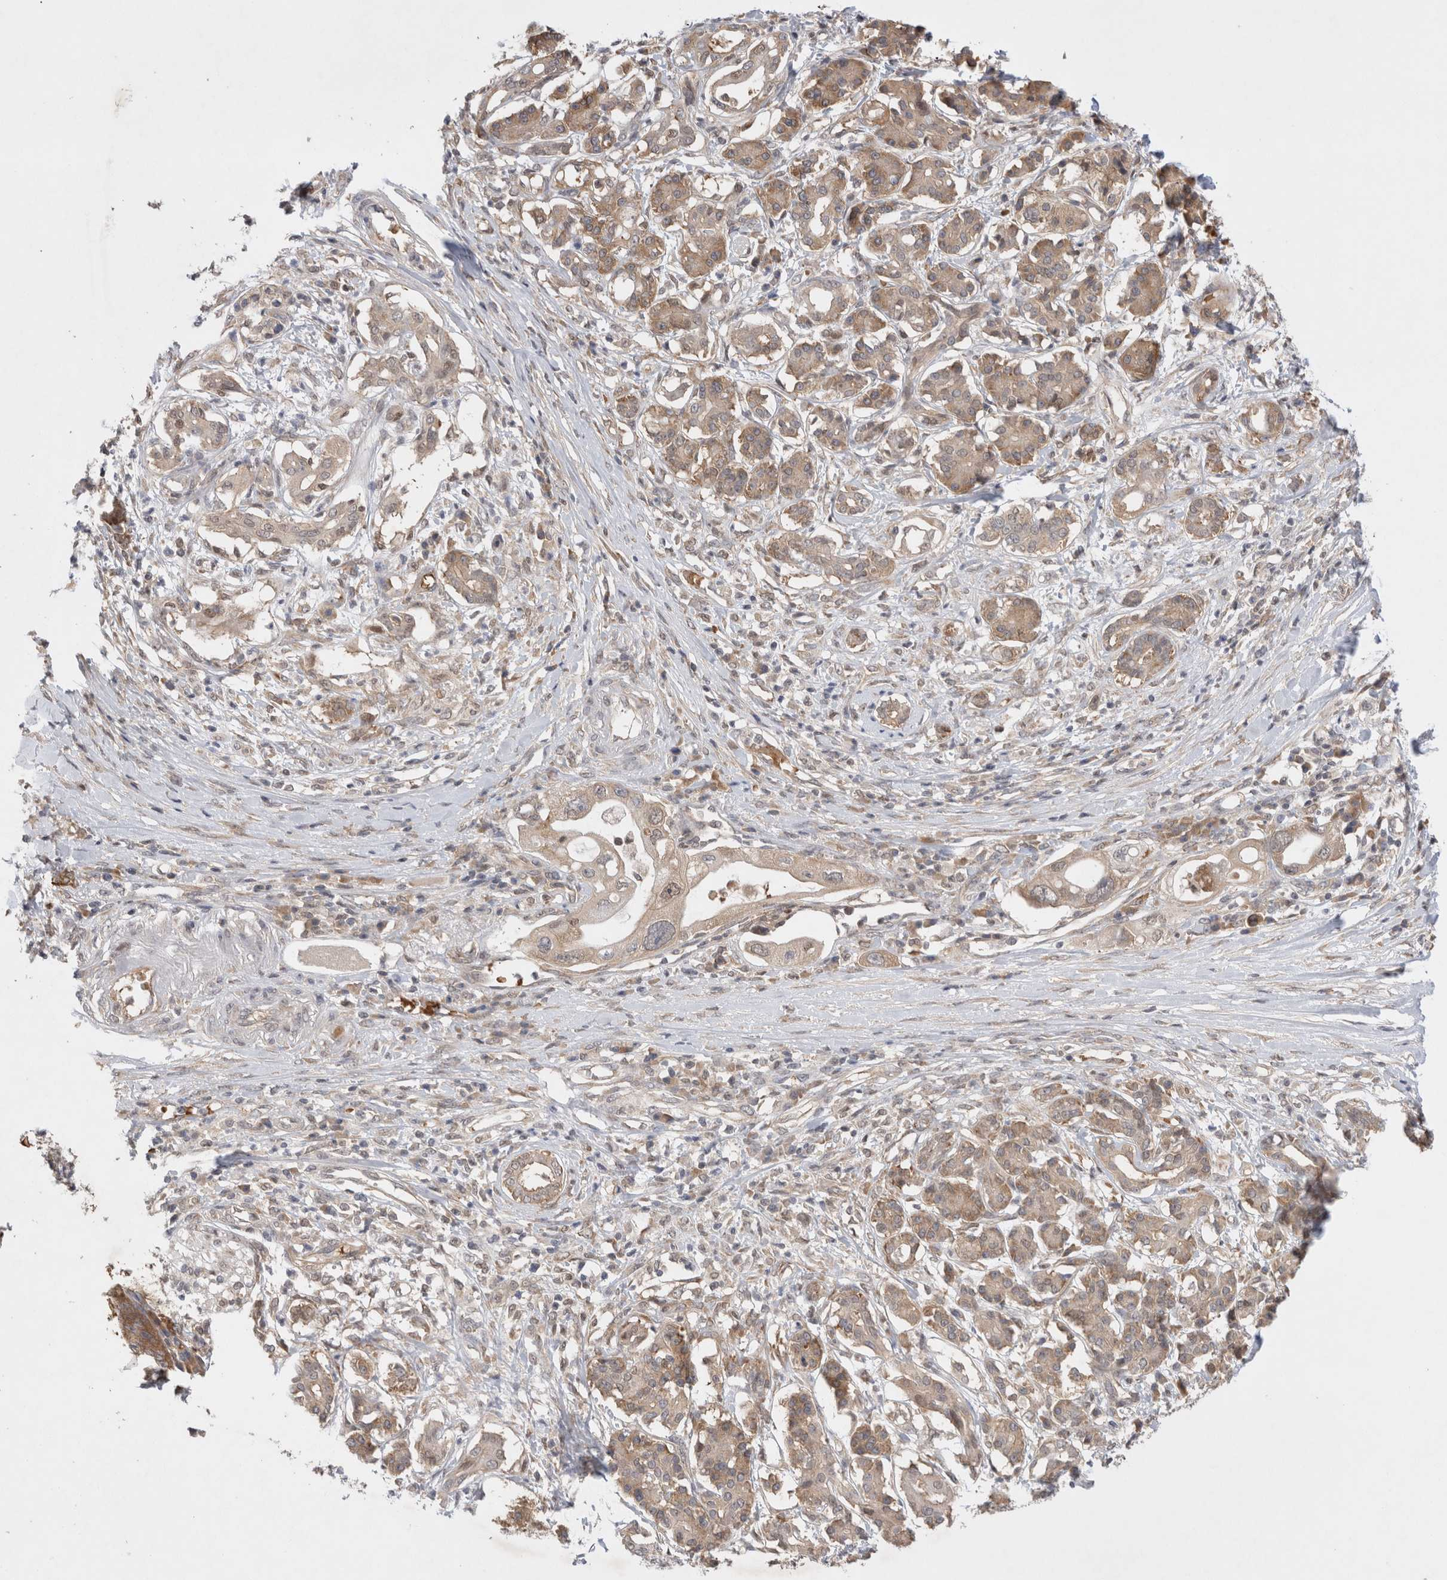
{"staining": {"intensity": "weak", "quantity": ">75%", "location": "cytoplasmic/membranous"}, "tissue": "pancreatic cancer", "cell_type": "Tumor cells", "image_type": "cancer", "snomed": [{"axis": "morphology", "description": "Adenocarcinoma, NOS"}, {"axis": "topography", "description": "Pancreas"}], "caption": "Protein expression analysis of human pancreatic cancer (adenocarcinoma) reveals weak cytoplasmic/membranous positivity in about >75% of tumor cells.", "gene": "EIF3E", "patient": {"sex": "female", "age": 56}}